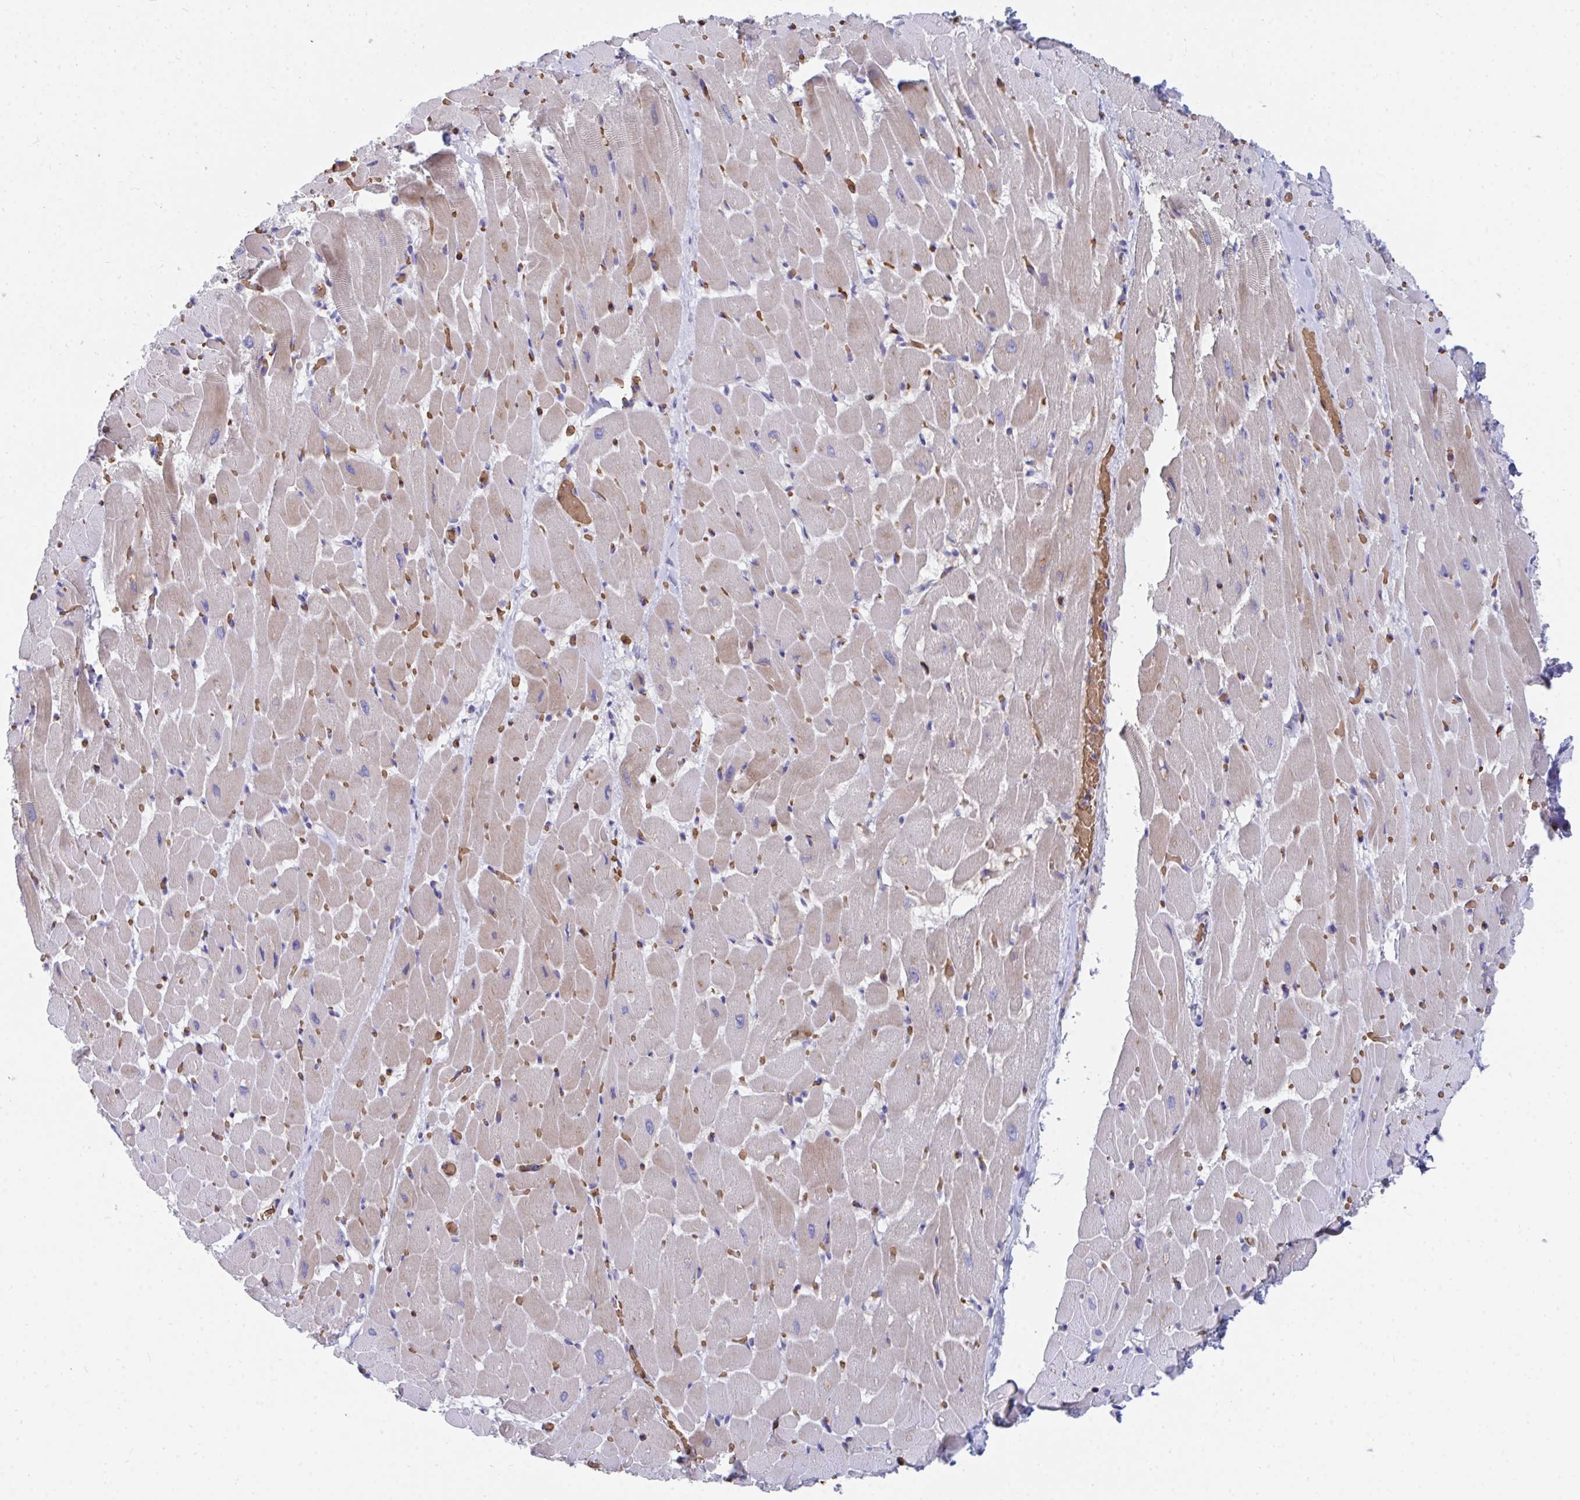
{"staining": {"intensity": "weak", "quantity": ">75%", "location": "cytoplasmic/membranous"}, "tissue": "heart muscle", "cell_type": "Cardiomyocytes", "image_type": "normal", "snomed": [{"axis": "morphology", "description": "Normal tissue, NOS"}, {"axis": "topography", "description": "Heart"}], "caption": "Immunohistochemical staining of unremarkable human heart muscle displays weak cytoplasmic/membranous protein expression in about >75% of cardiomyocytes.", "gene": "MROH2B", "patient": {"sex": "male", "age": 37}}